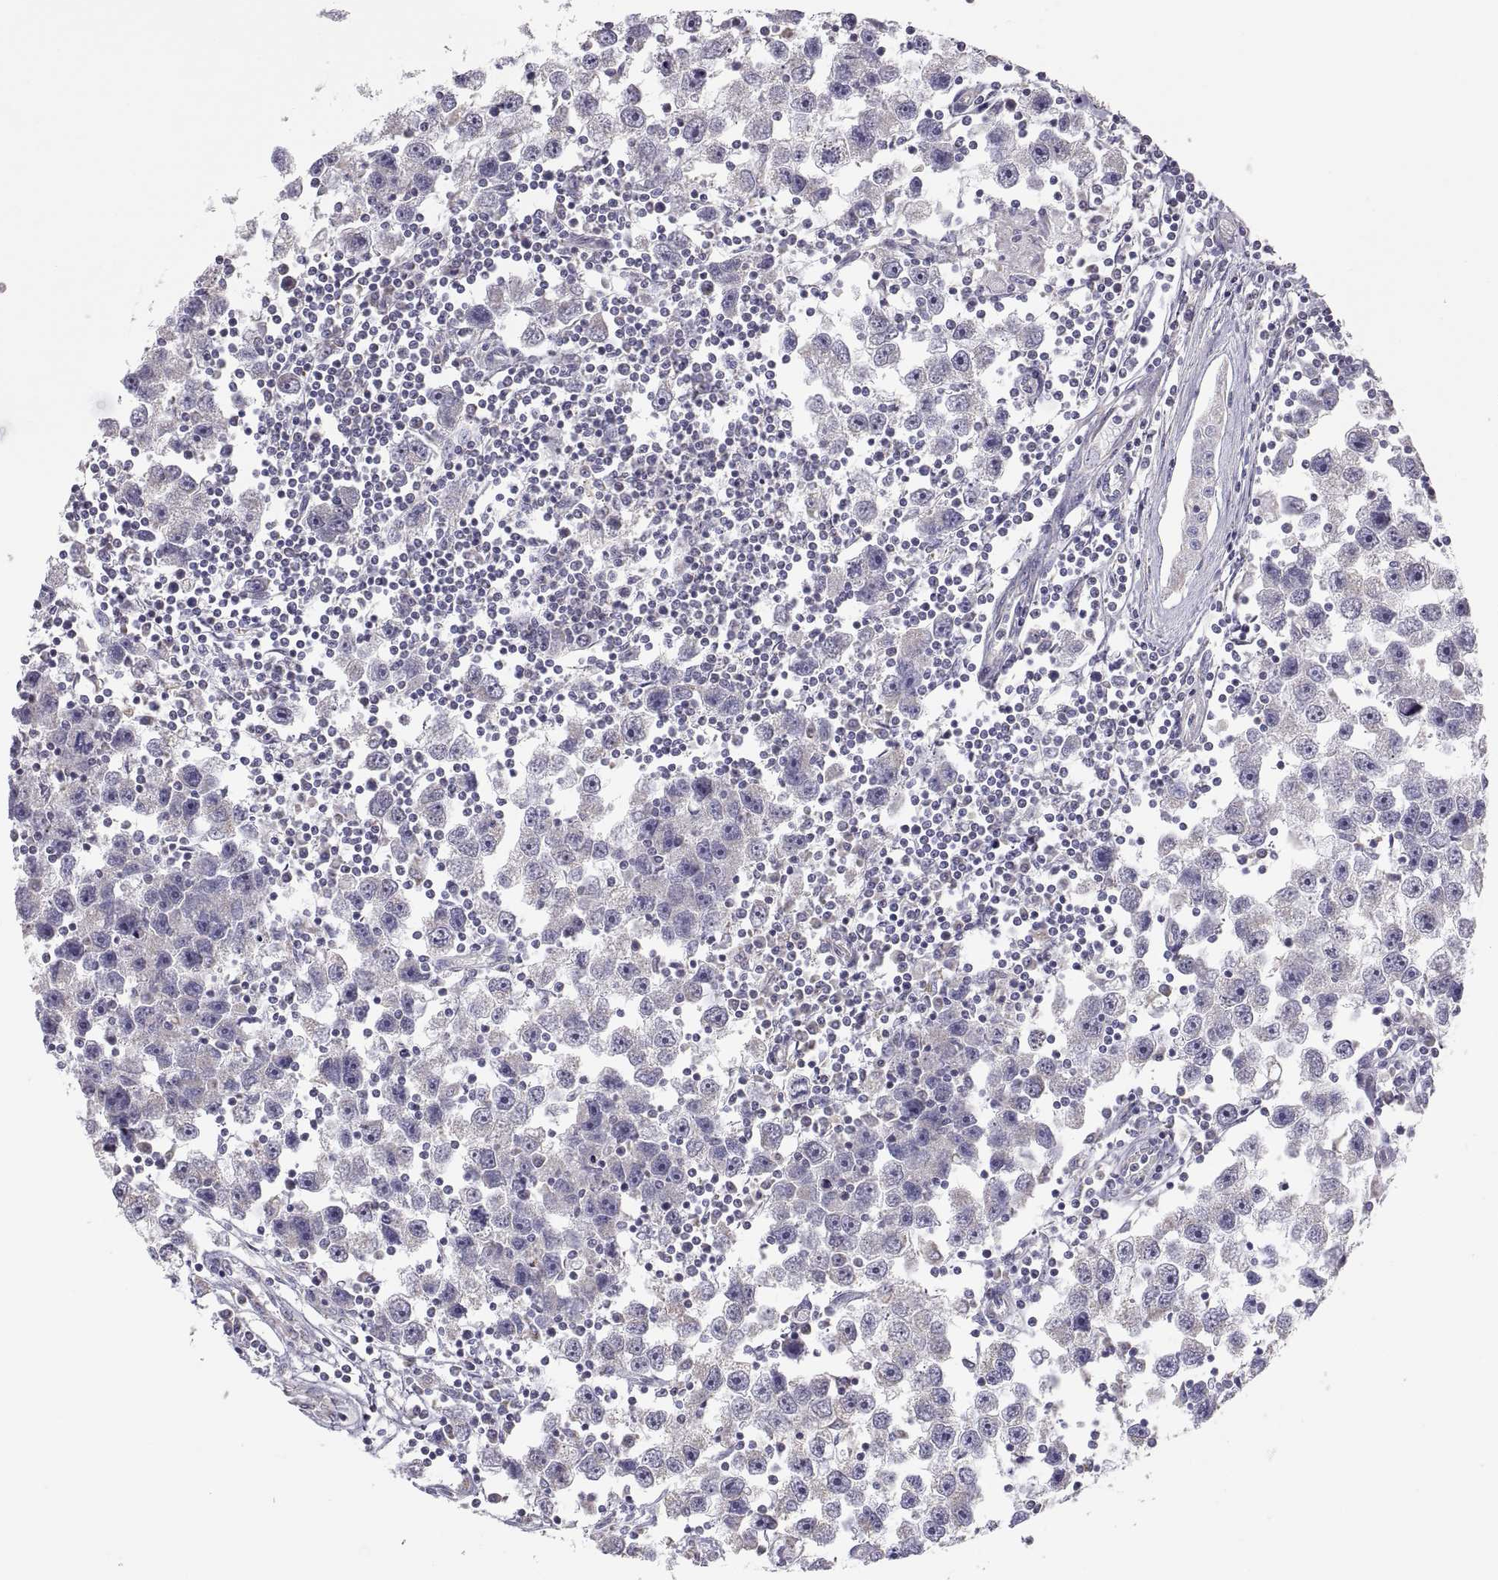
{"staining": {"intensity": "negative", "quantity": "none", "location": "none"}, "tissue": "testis cancer", "cell_type": "Tumor cells", "image_type": "cancer", "snomed": [{"axis": "morphology", "description": "Seminoma, NOS"}, {"axis": "topography", "description": "Testis"}], "caption": "The photomicrograph reveals no significant expression in tumor cells of testis seminoma.", "gene": "TNNC1", "patient": {"sex": "male", "age": 30}}